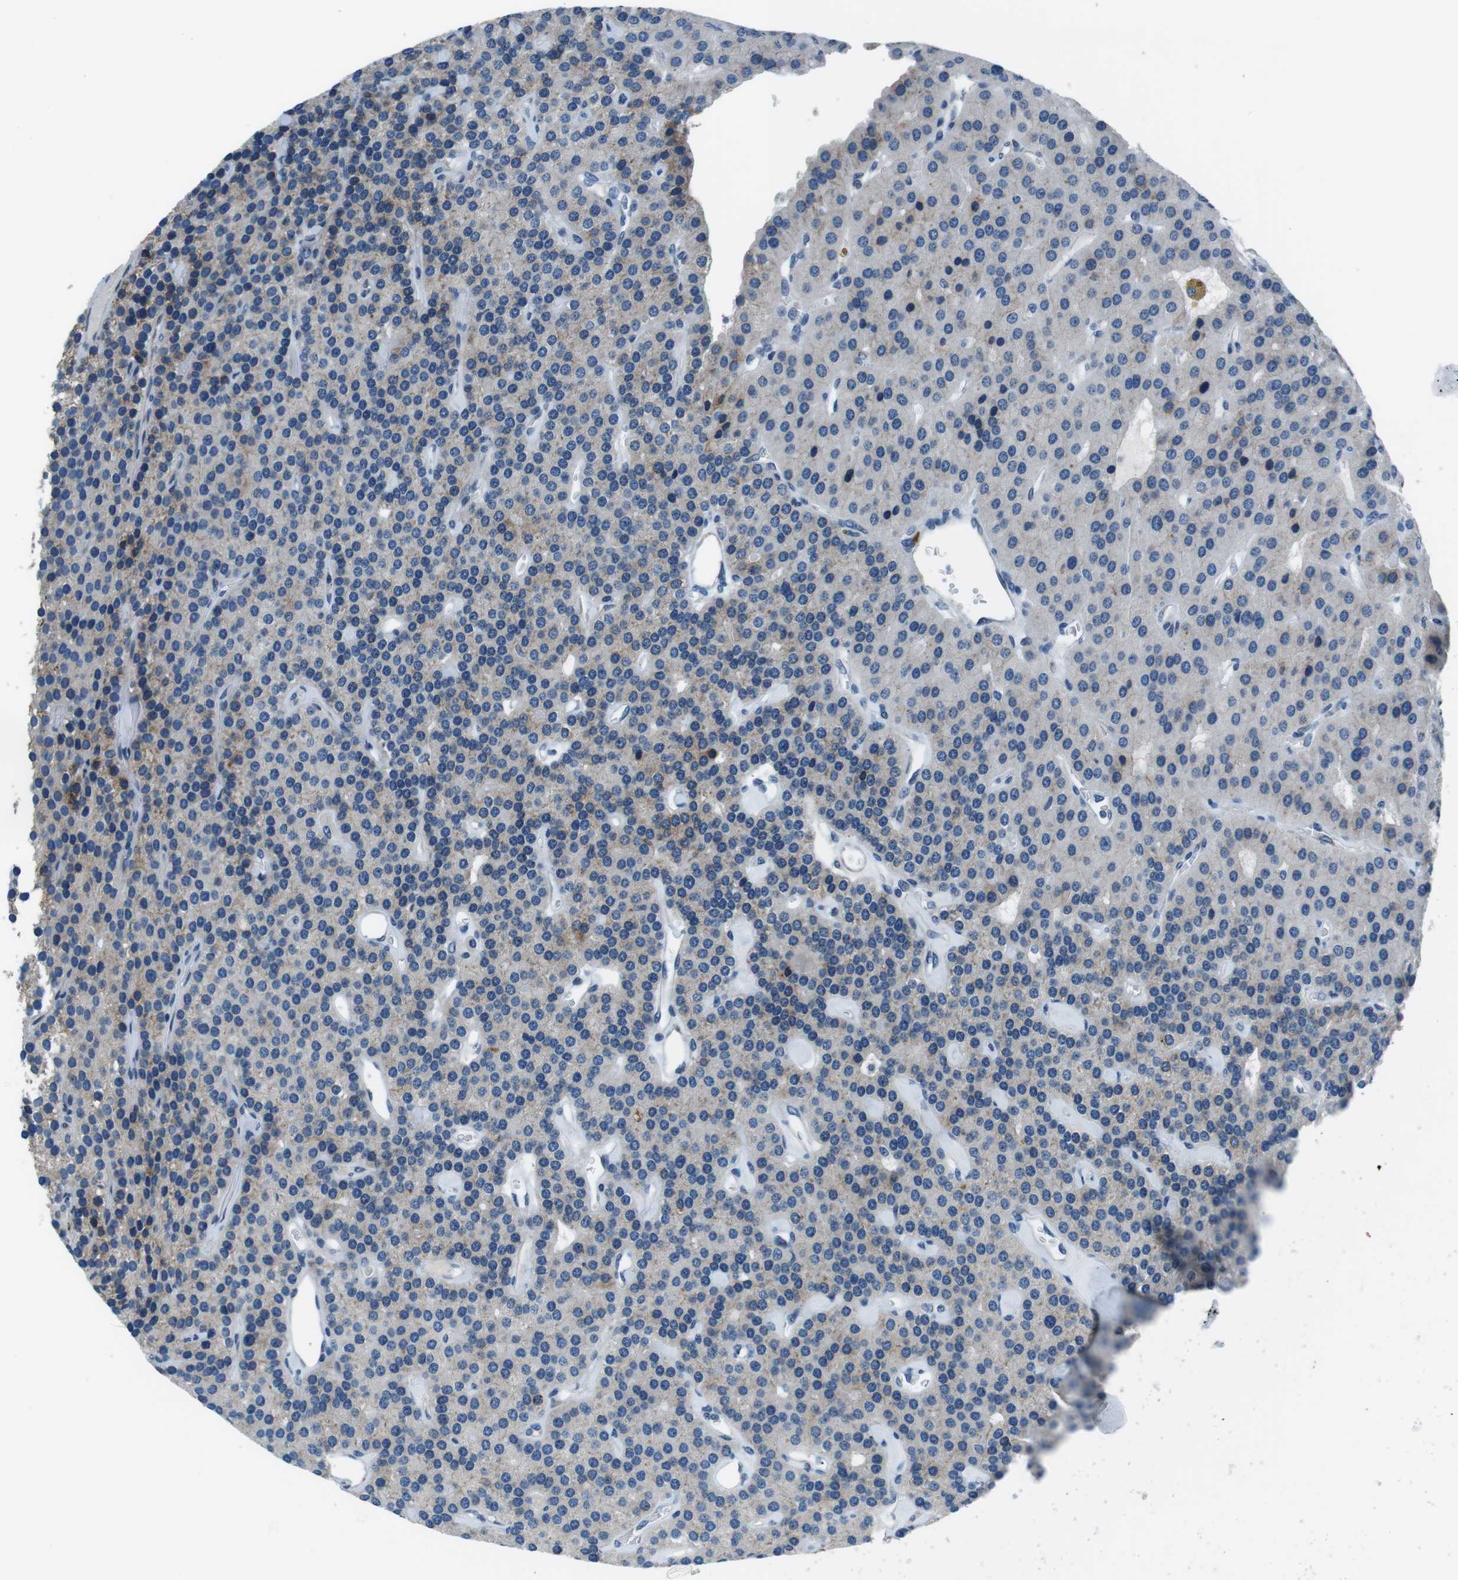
{"staining": {"intensity": "strong", "quantity": "25%-75%", "location": "cytoplasmic/membranous"}, "tissue": "parathyroid gland", "cell_type": "Glandular cells", "image_type": "normal", "snomed": [{"axis": "morphology", "description": "Normal tissue, NOS"}, {"axis": "morphology", "description": "Adenoma, NOS"}, {"axis": "topography", "description": "Parathyroid gland"}], "caption": "Protein staining of unremarkable parathyroid gland reveals strong cytoplasmic/membranous staining in approximately 25%-75% of glandular cells.", "gene": "NUCB2", "patient": {"sex": "female", "age": 86}}